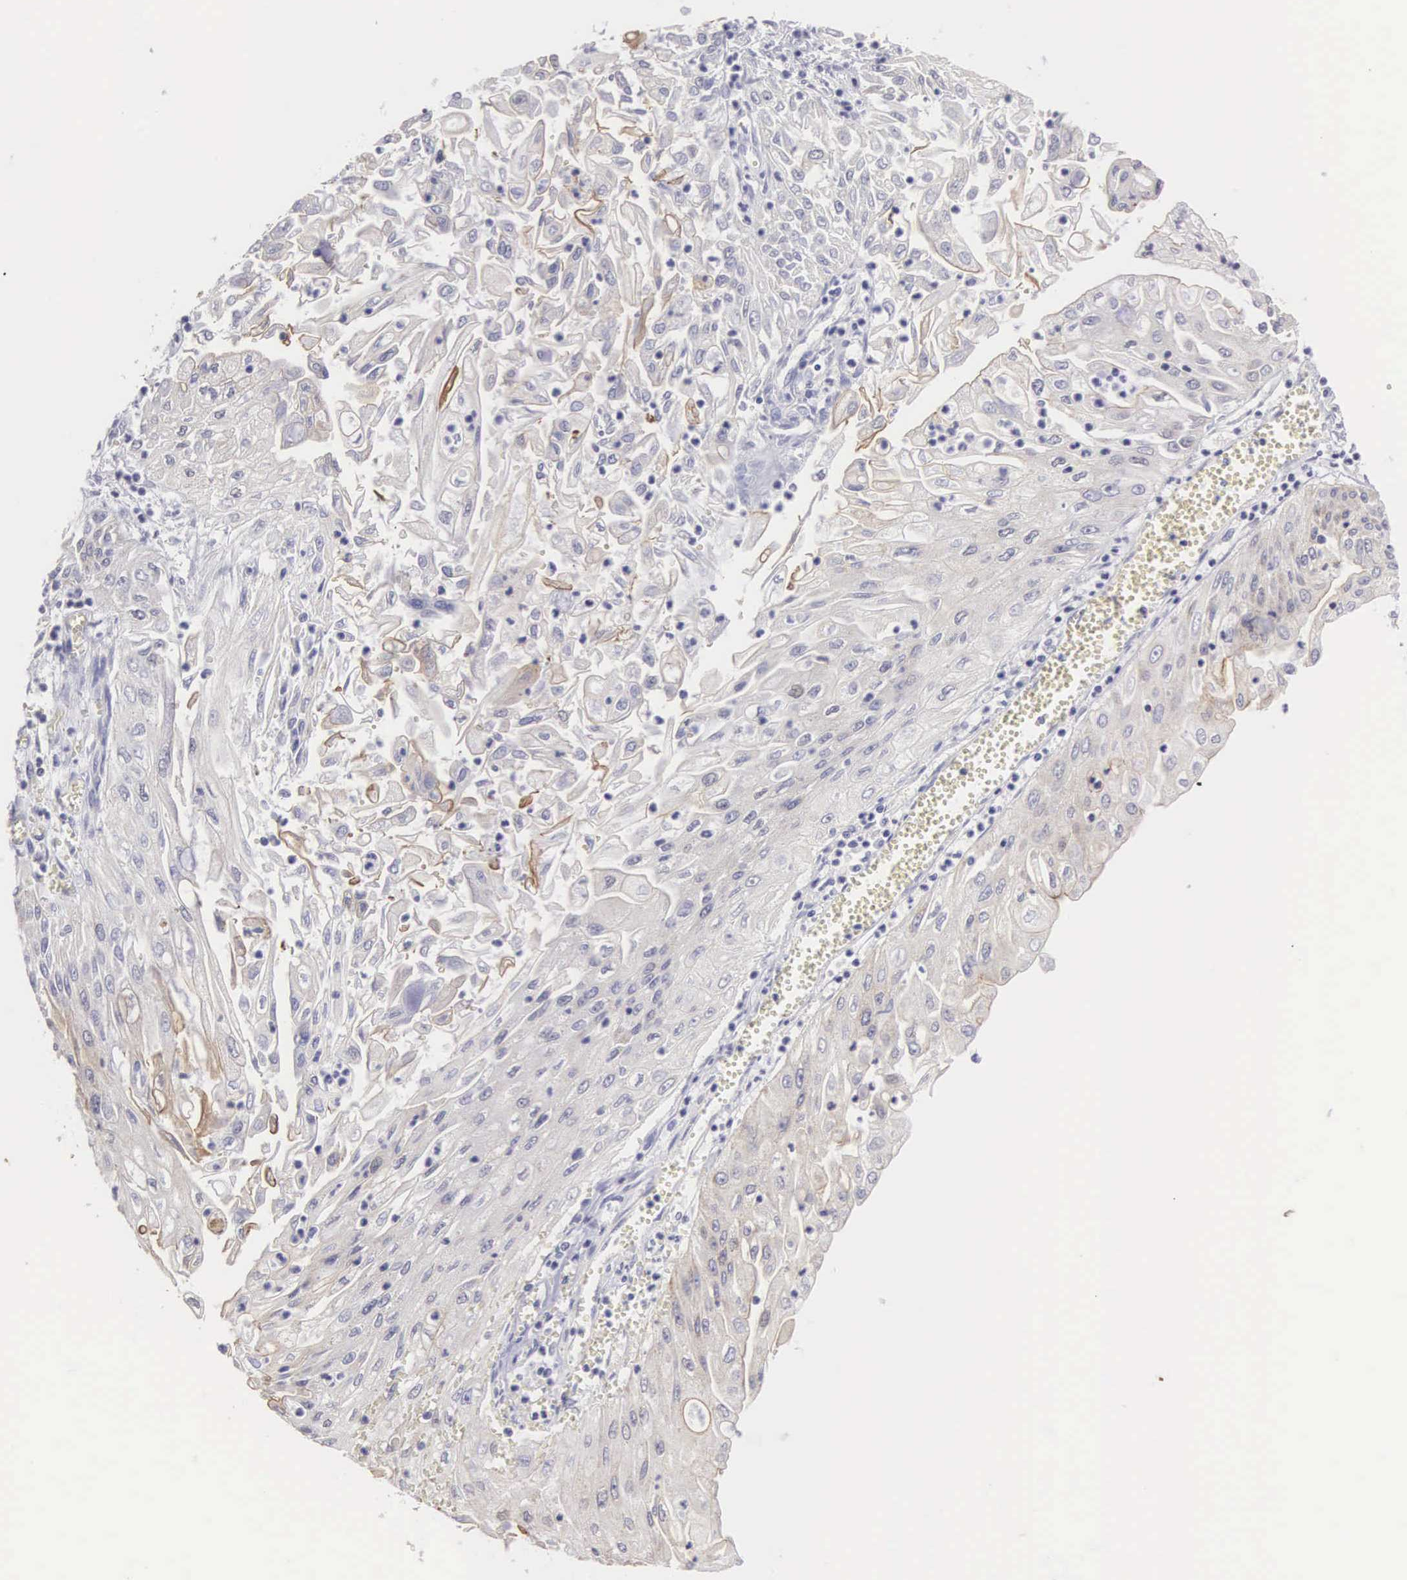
{"staining": {"intensity": "weak", "quantity": "<25%", "location": "cytoplasmic/membranous"}, "tissue": "endometrial cancer", "cell_type": "Tumor cells", "image_type": "cancer", "snomed": [{"axis": "morphology", "description": "Adenocarcinoma, NOS"}, {"axis": "topography", "description": "Endometrium"}], "caption": "This is an immunohistochemistry photomicrograph of adenocarcinoma (endometrial). There is no expression in tumor cells.", "gene": "TXLNG", "patient": {"sex": "female", "age": 75}}